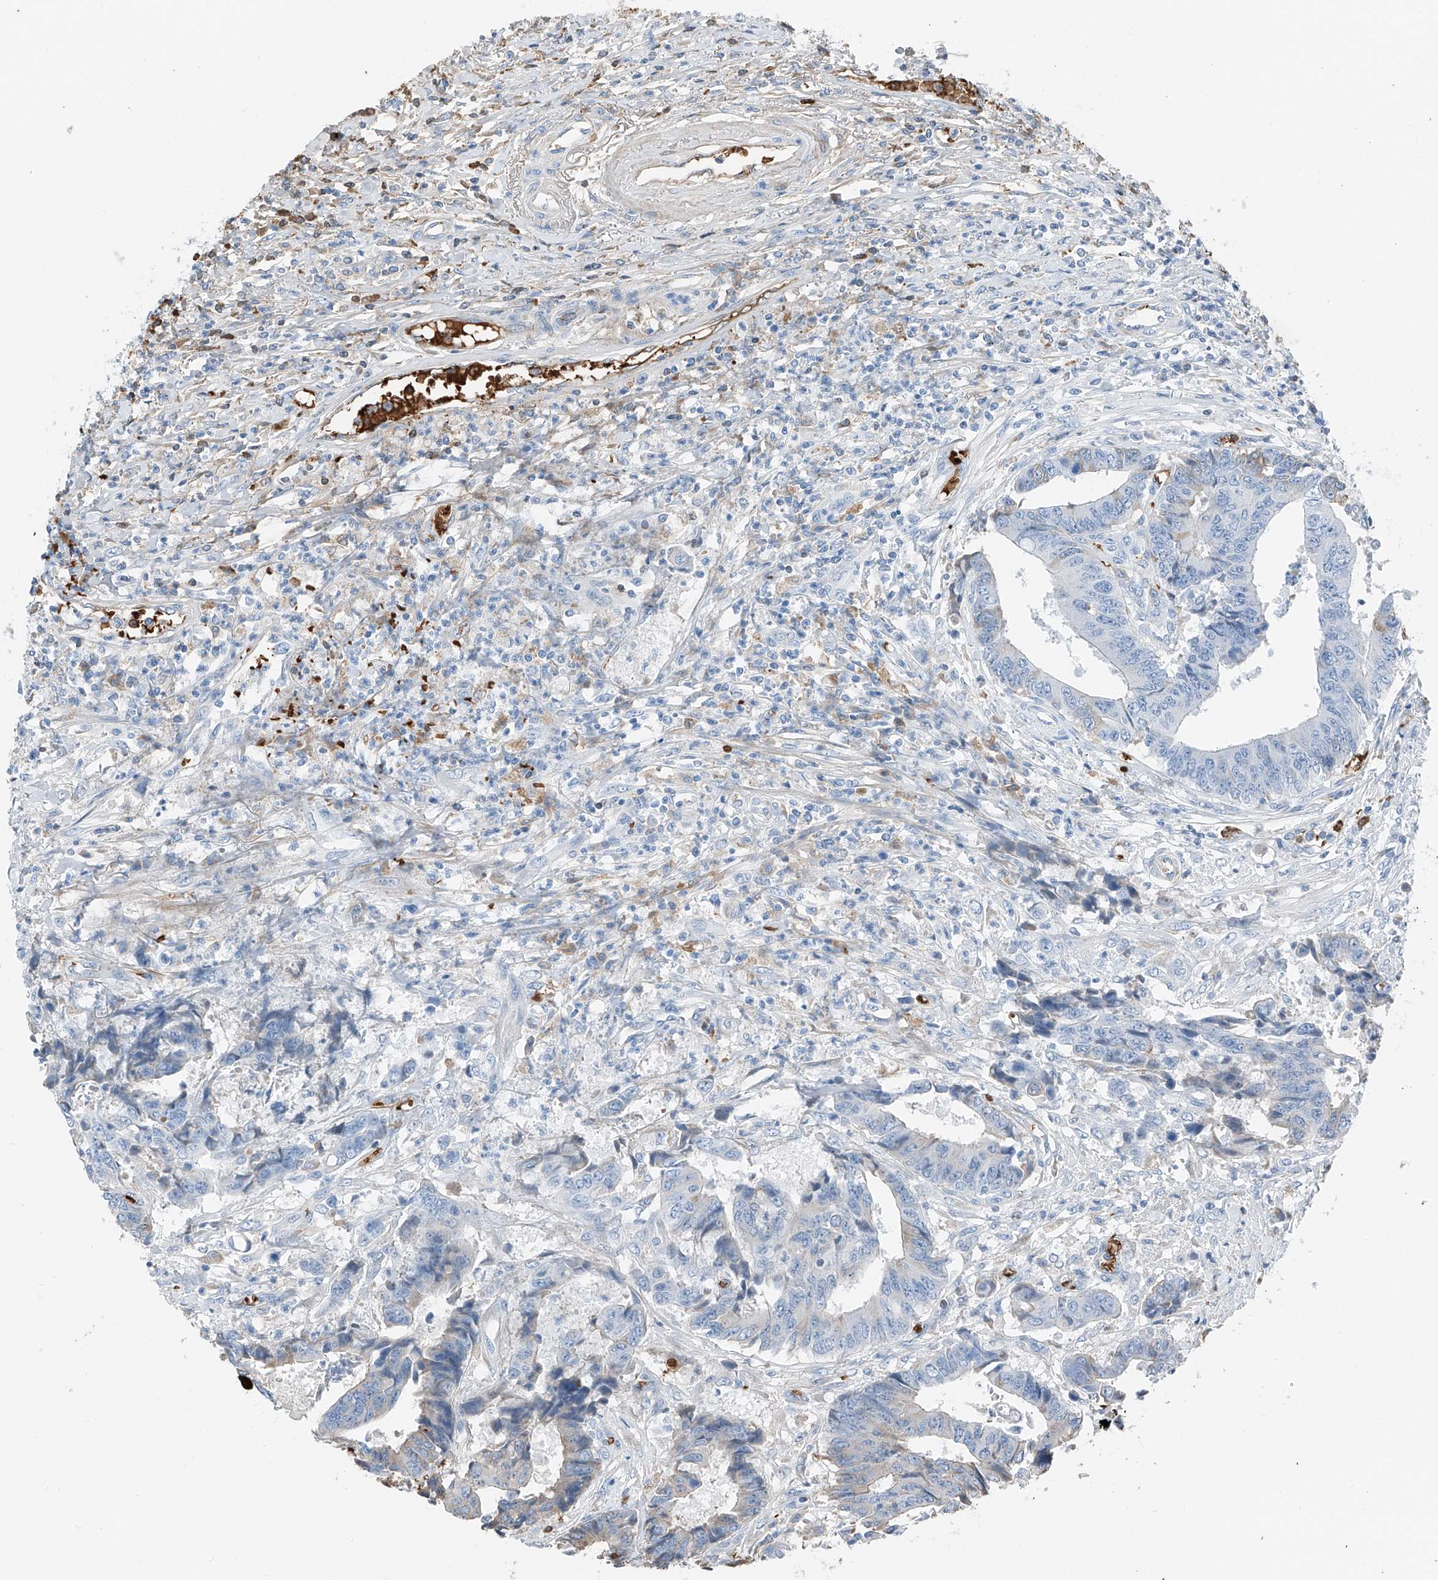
{"staining": {"intensity": "weak", "quantity": "<25%", "location": "cytoplasmic/membranous"}, "tissue": "colorectal cancer", "cell_type": "Tumor cells", "image_type": "cancer", "snomed": [{"axis": "morphology", "description": "Adenocarcinoma, NOS"}, {"axis": "topography", "description": "Rectum"}], "caption": "An IHC micrograph of adenocarcinoma (colorectal) is shown. There is no staining in tumor cells of adenocarcinoma (colorectal).", "gene": "PRSS23", "patient": {"sex": "male", "age": 84}}